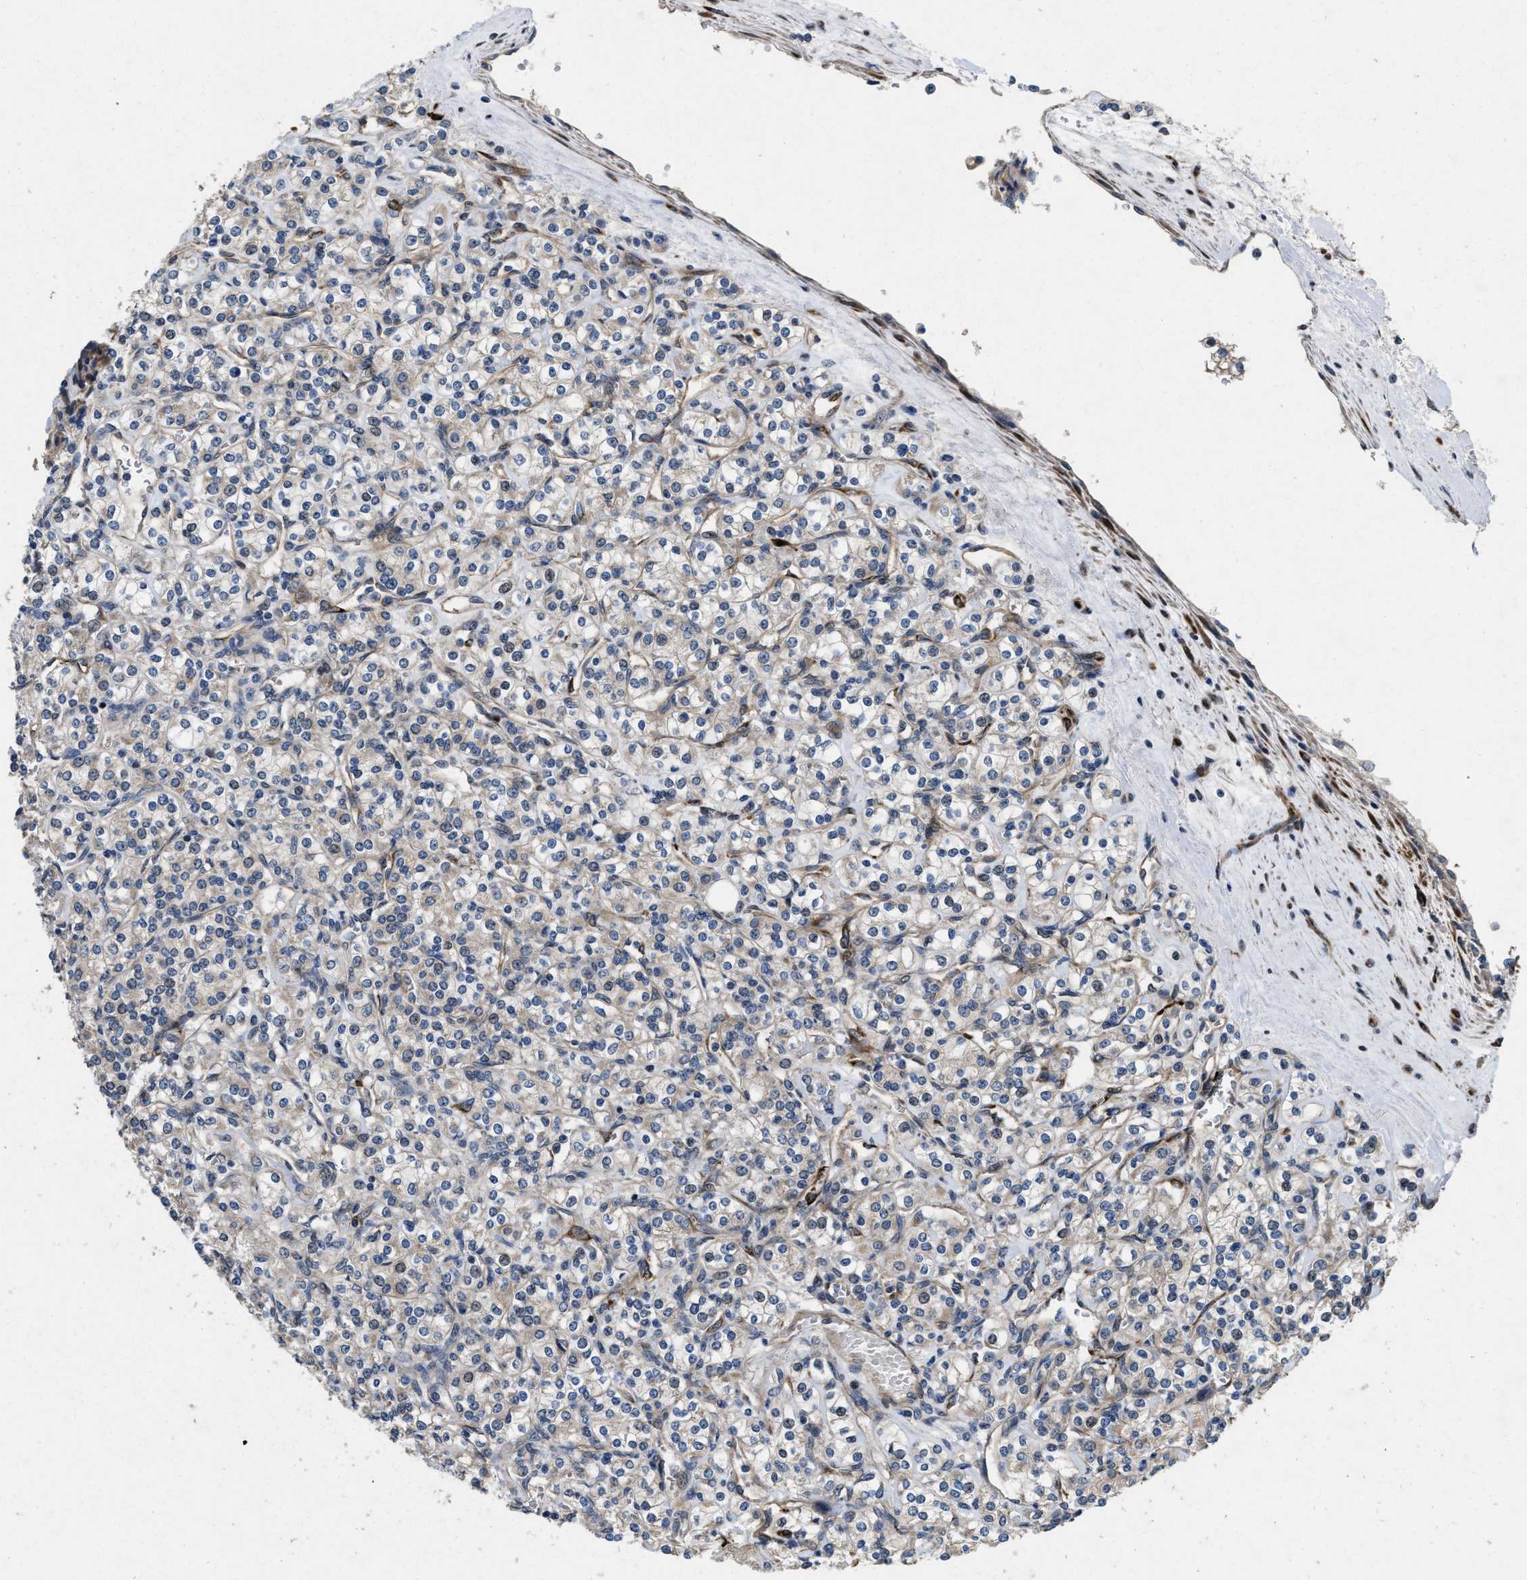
{"staining": {"intensity": "negative", "quantity": "none", "location": "none"}, "tissue": "renal cancer", "cell_type": "Tumor cells", "image_type": "cancer", "snomed": [{"axis": "morphology", "description": "Adenocarcinoma, NOS"}, {"axis": "topography", "description": "Kidney"}], "caption": "An immunohistochemistry image of adenocarcinoma (renal) is shown. There is no staining in tumor cells of adenocarcinoma (renal).", "gene": "HSPA12B", "patient": {"sex": "male", "age": 77}}